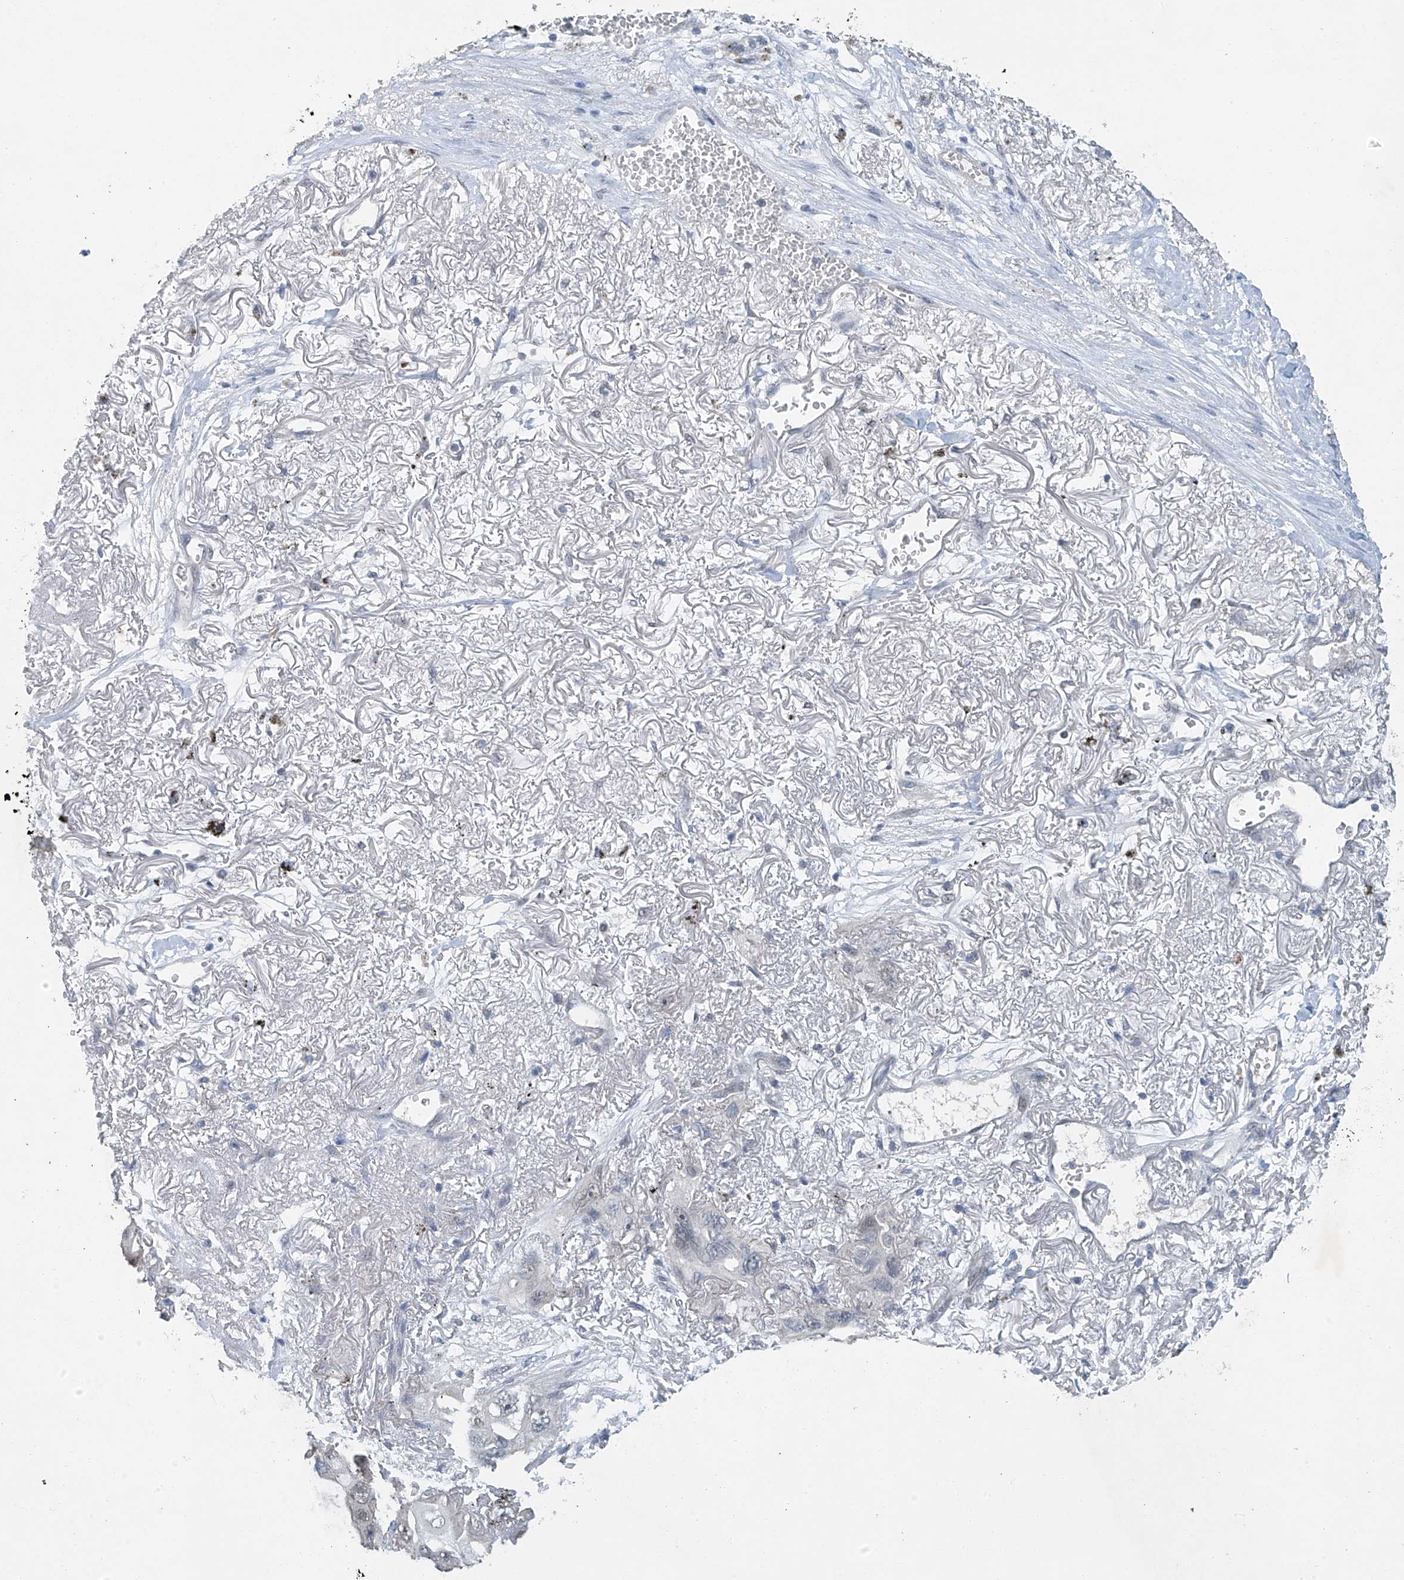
{"staining": {"intensity": "negative", "quantity": "none", "location": "none"}, "tissue": "lung cancer", "cell_type": "Tumor cells", "image_type": "cancer", "snomed": [{"axis": "morphology", "description": "Squamous cell carcinoma, NOS"}, {"axis": "topography", "description": "Lung"}], "caption": "Histopathology image shows no significant protein positivity in tumor cells of squamous cell carcinoma (lung).", "gene": "TAF8", "patient": {"sex": "female", "age": 73}}